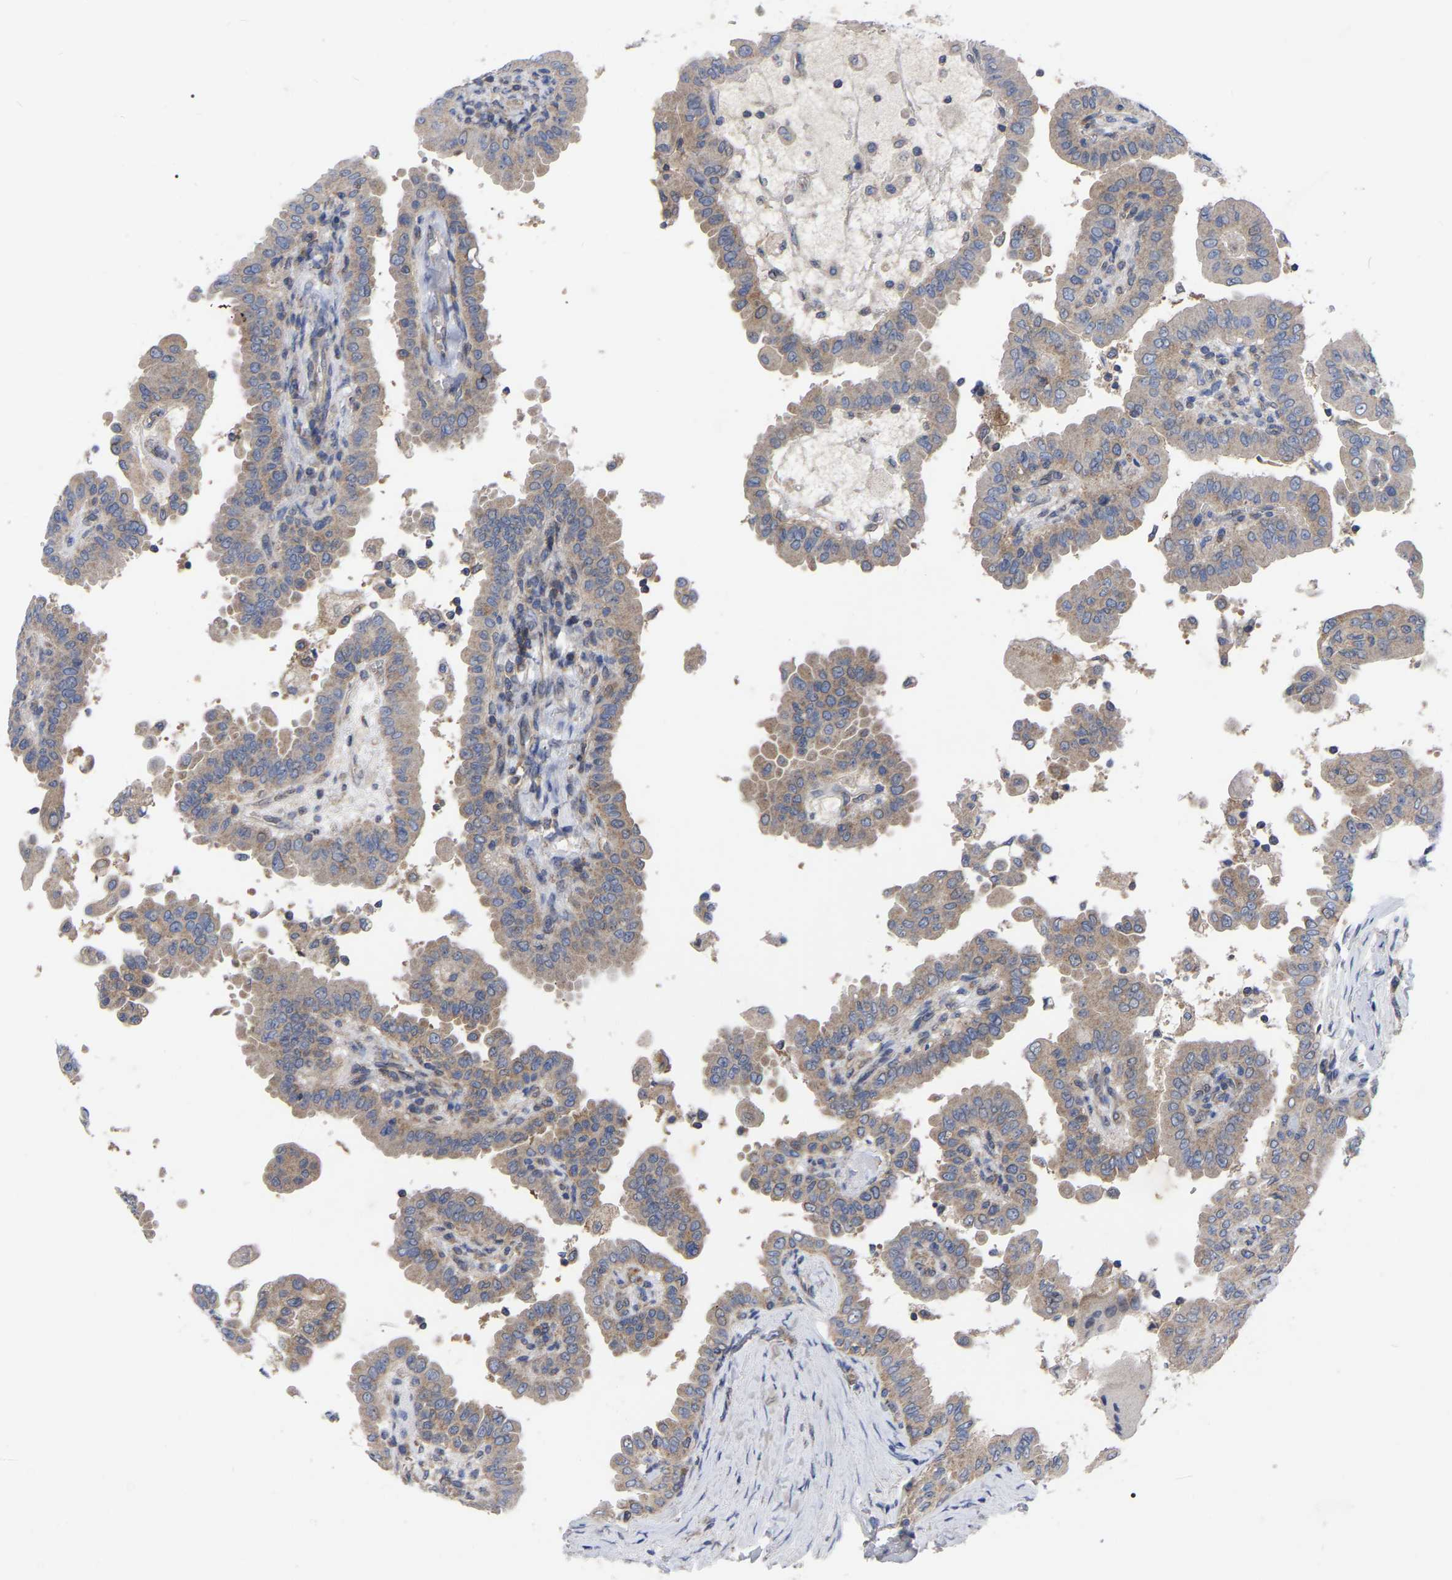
{"staining": {"intensity": "weak", "quantity": ">75%", "location": "cytoplasmic/membranous"}, "tissue": "thyroid cancer", "cell_type": "Tumor cells", "image_type": "cancer", "snomed": [{"axis": "morphology", "description": "Papillary adenocarcinoma, NOS"}, {"axis": "topography", "description": "Thyroid gland"}], "caption": "Weak cytoplasmic/membranous protein expression is seen in approximately >75% of tumor cells in thyroid cancer. The staining is performed using DAB brown chromogen to label protein expression. The nuclei are counter-stained blue using hematoxylin.", "gene": "TCP1", "patient": {"sex": "male", "age": 33}}